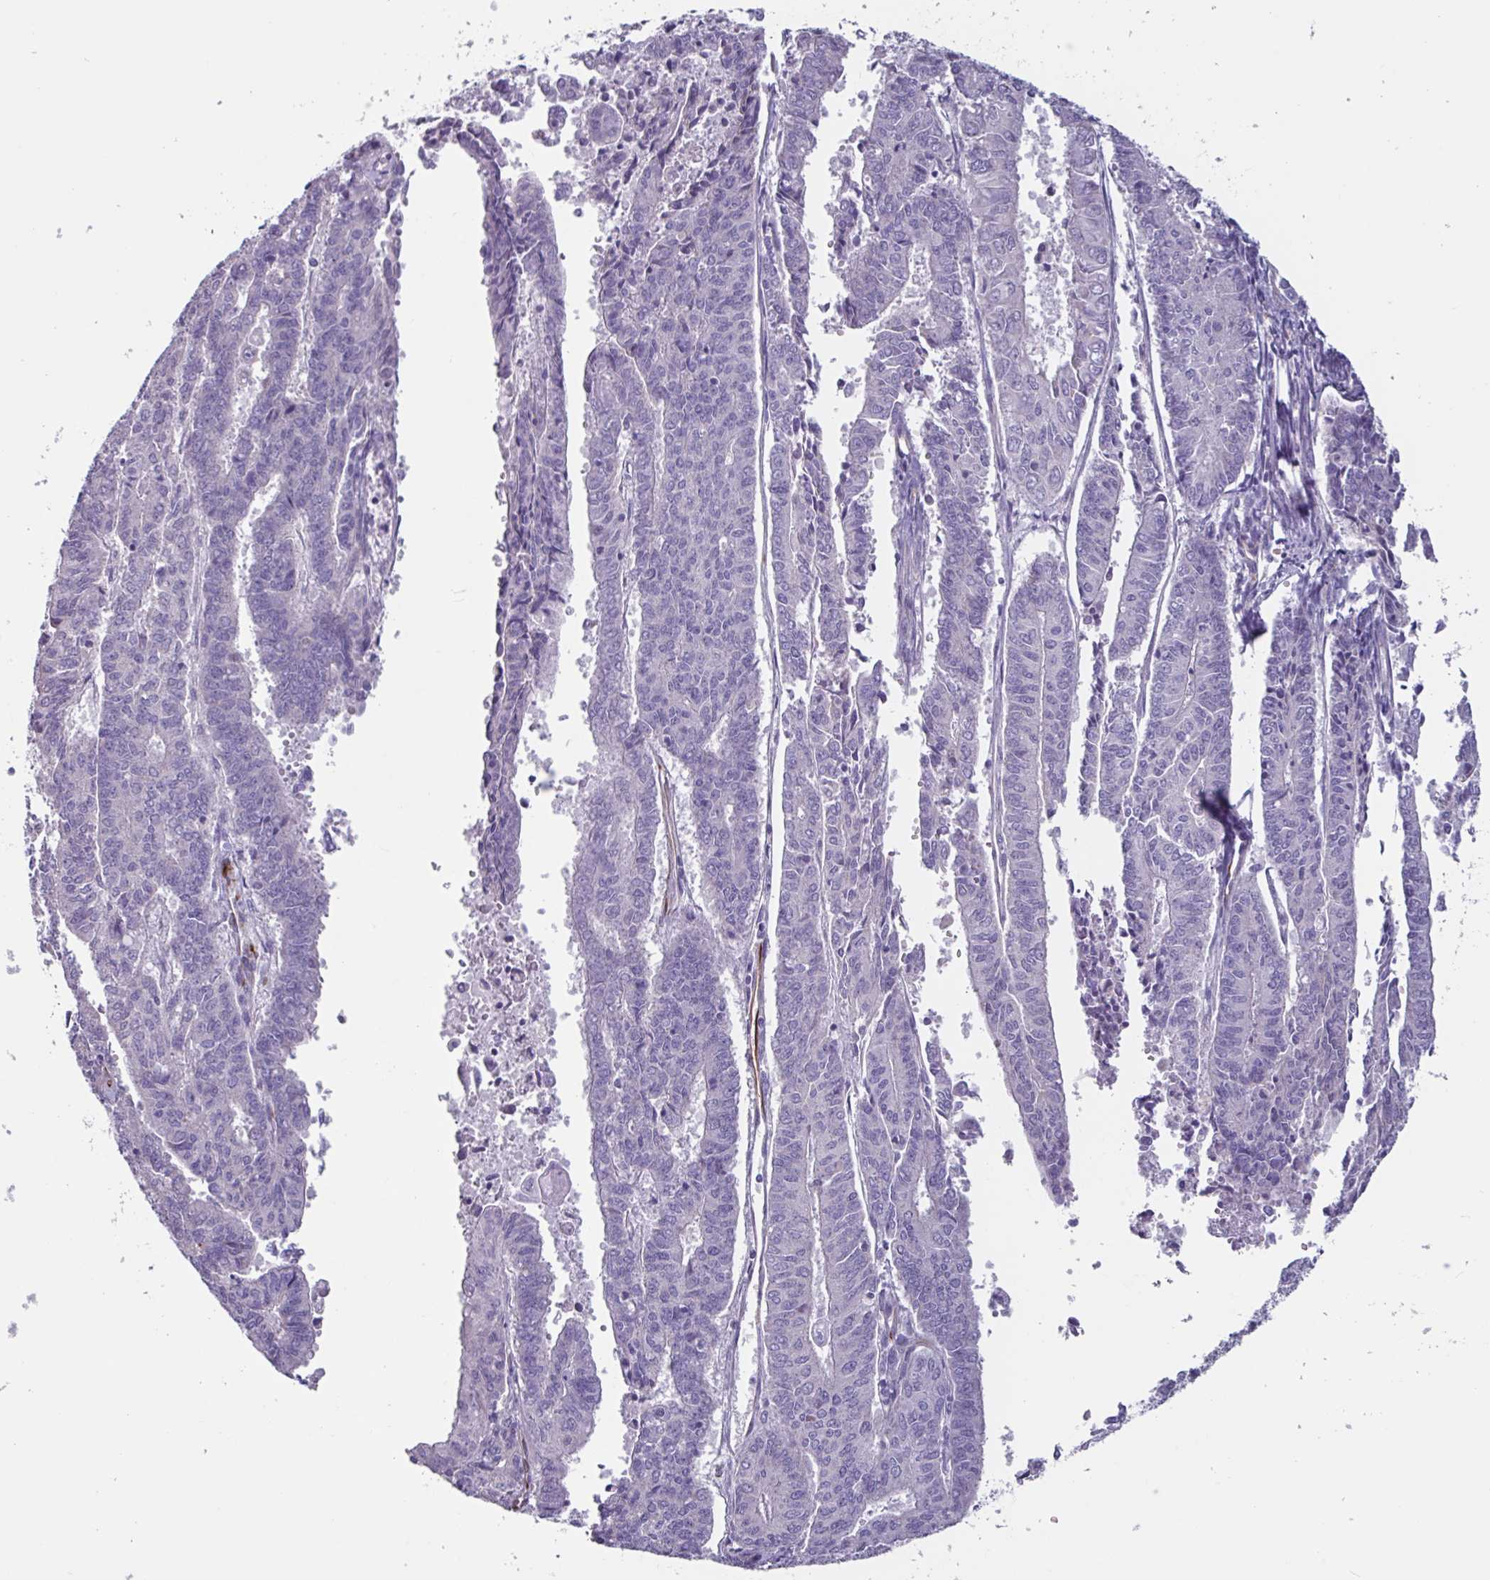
{"staining": {"intensity": "negative", "quantity": "none", "location": "none"}, "tissue": "endometrial cancer", "cell_type": "Tumor cells", "image_type": "cancer", "snomed": [{"axis": "morphology", "description": "Adenocarcinoma, NOS"}, {"axis": "topography", "description": "Endometrium"}], "caption": "The photomicrograph exhibits no significant expression in tumor cells of endometrial cancer (adenocarcinoma). Brightfield microscopy of immunohistochemistry (IHC) stained with DAB (brown) and hematoxylin (blue), captured at high magnification.", "gene": "BTD", "patient": {"sex": "female", "age": 59}}